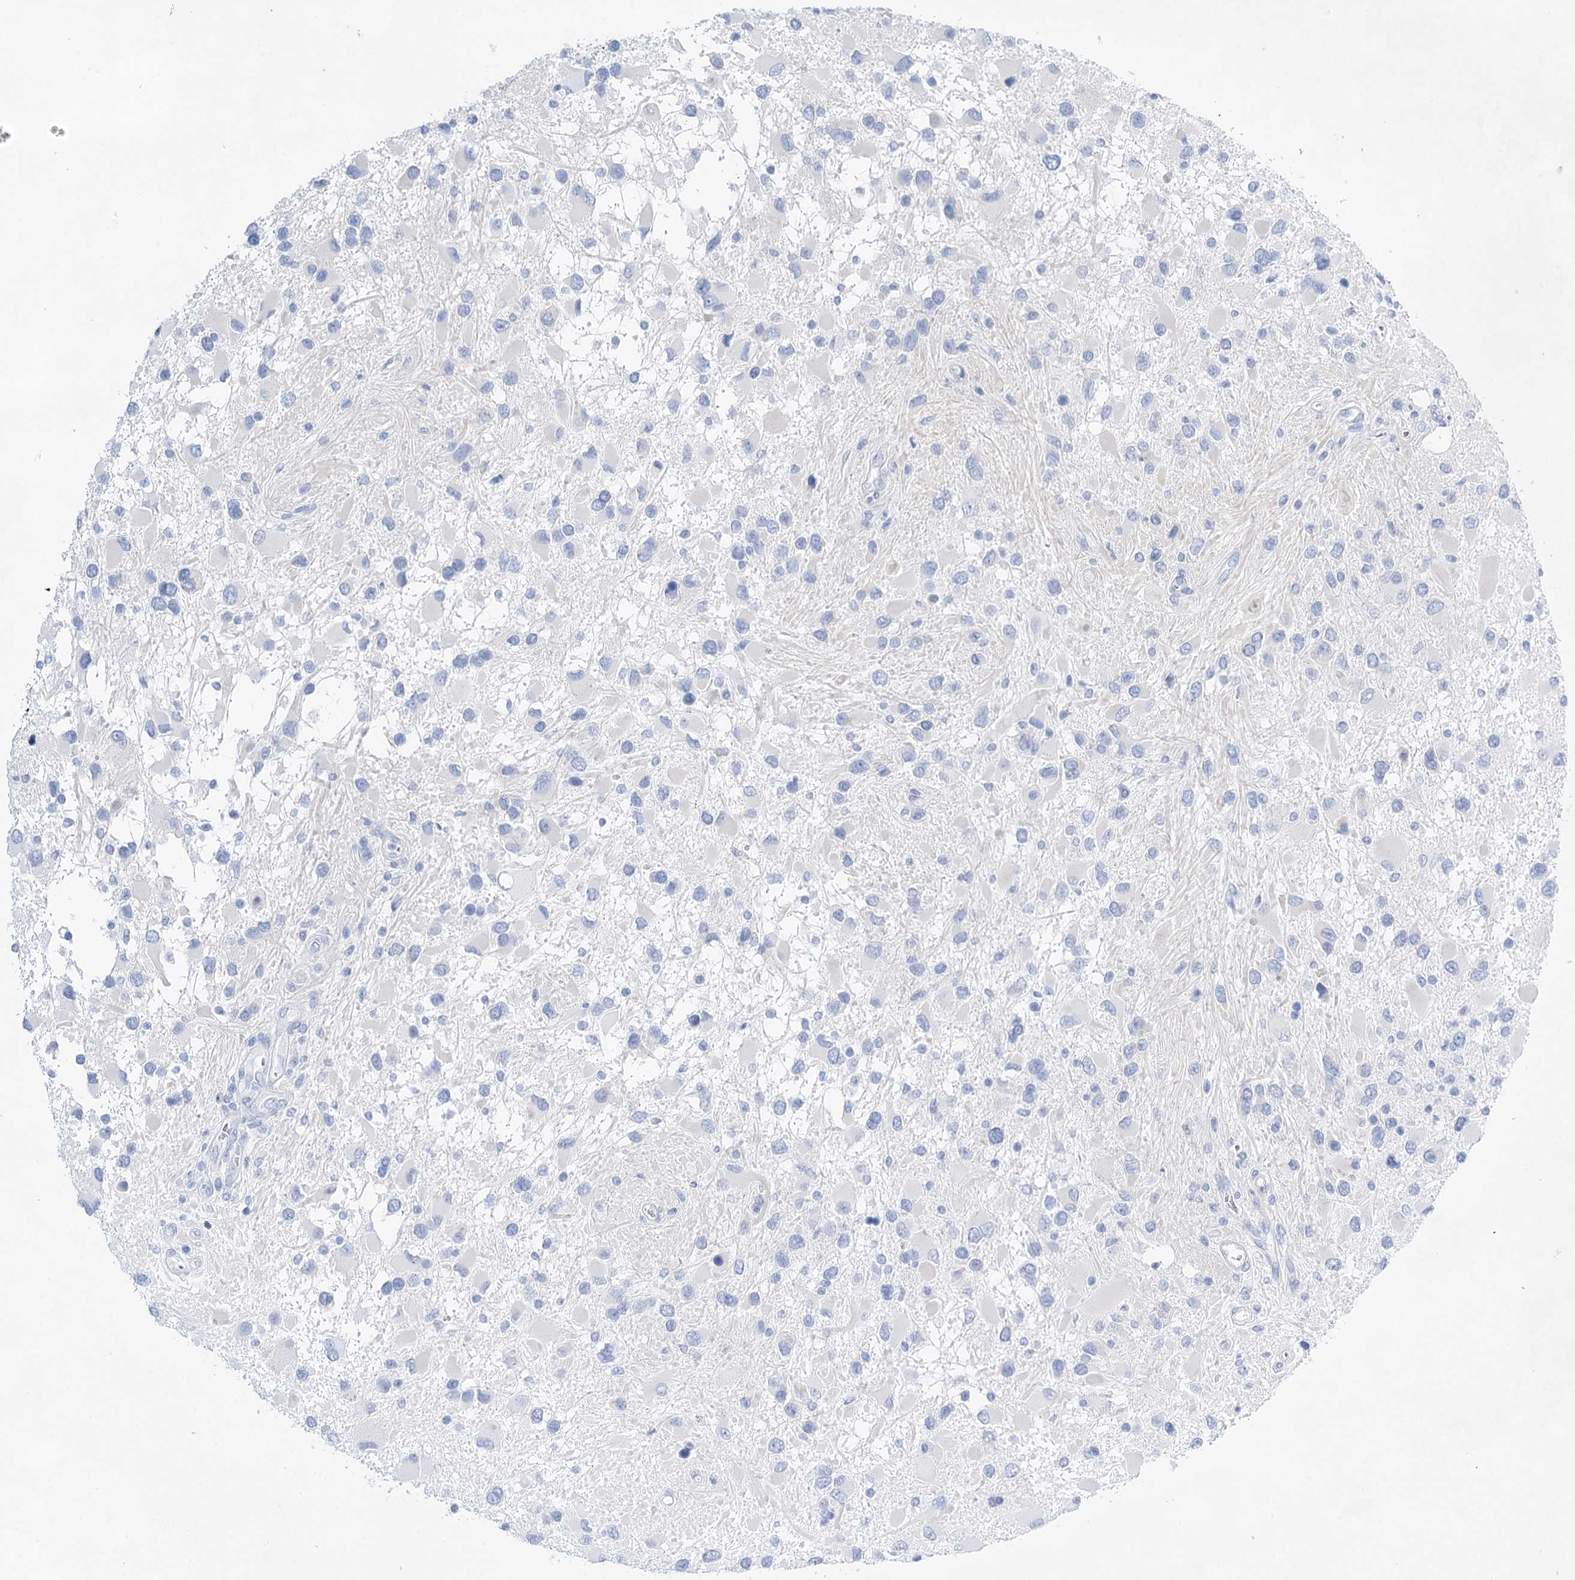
{"staining": {"intensity": "negative", "quantity": "none", "location": "none"}, "tissue": "glioma", "cell_type": "Tumor cells", "image_type": "cancer", "snomed": [{"axis": "morphology", "description": "Glioma, malignant, High grade"}, {"axis": "topography", "description": "Brain"}], "caption": "Immunohistochemical staining of glioma shows no significant positivity in tumor cells.", "gene": "LALBA", "patient": {"sex": "male", "age": 53}}